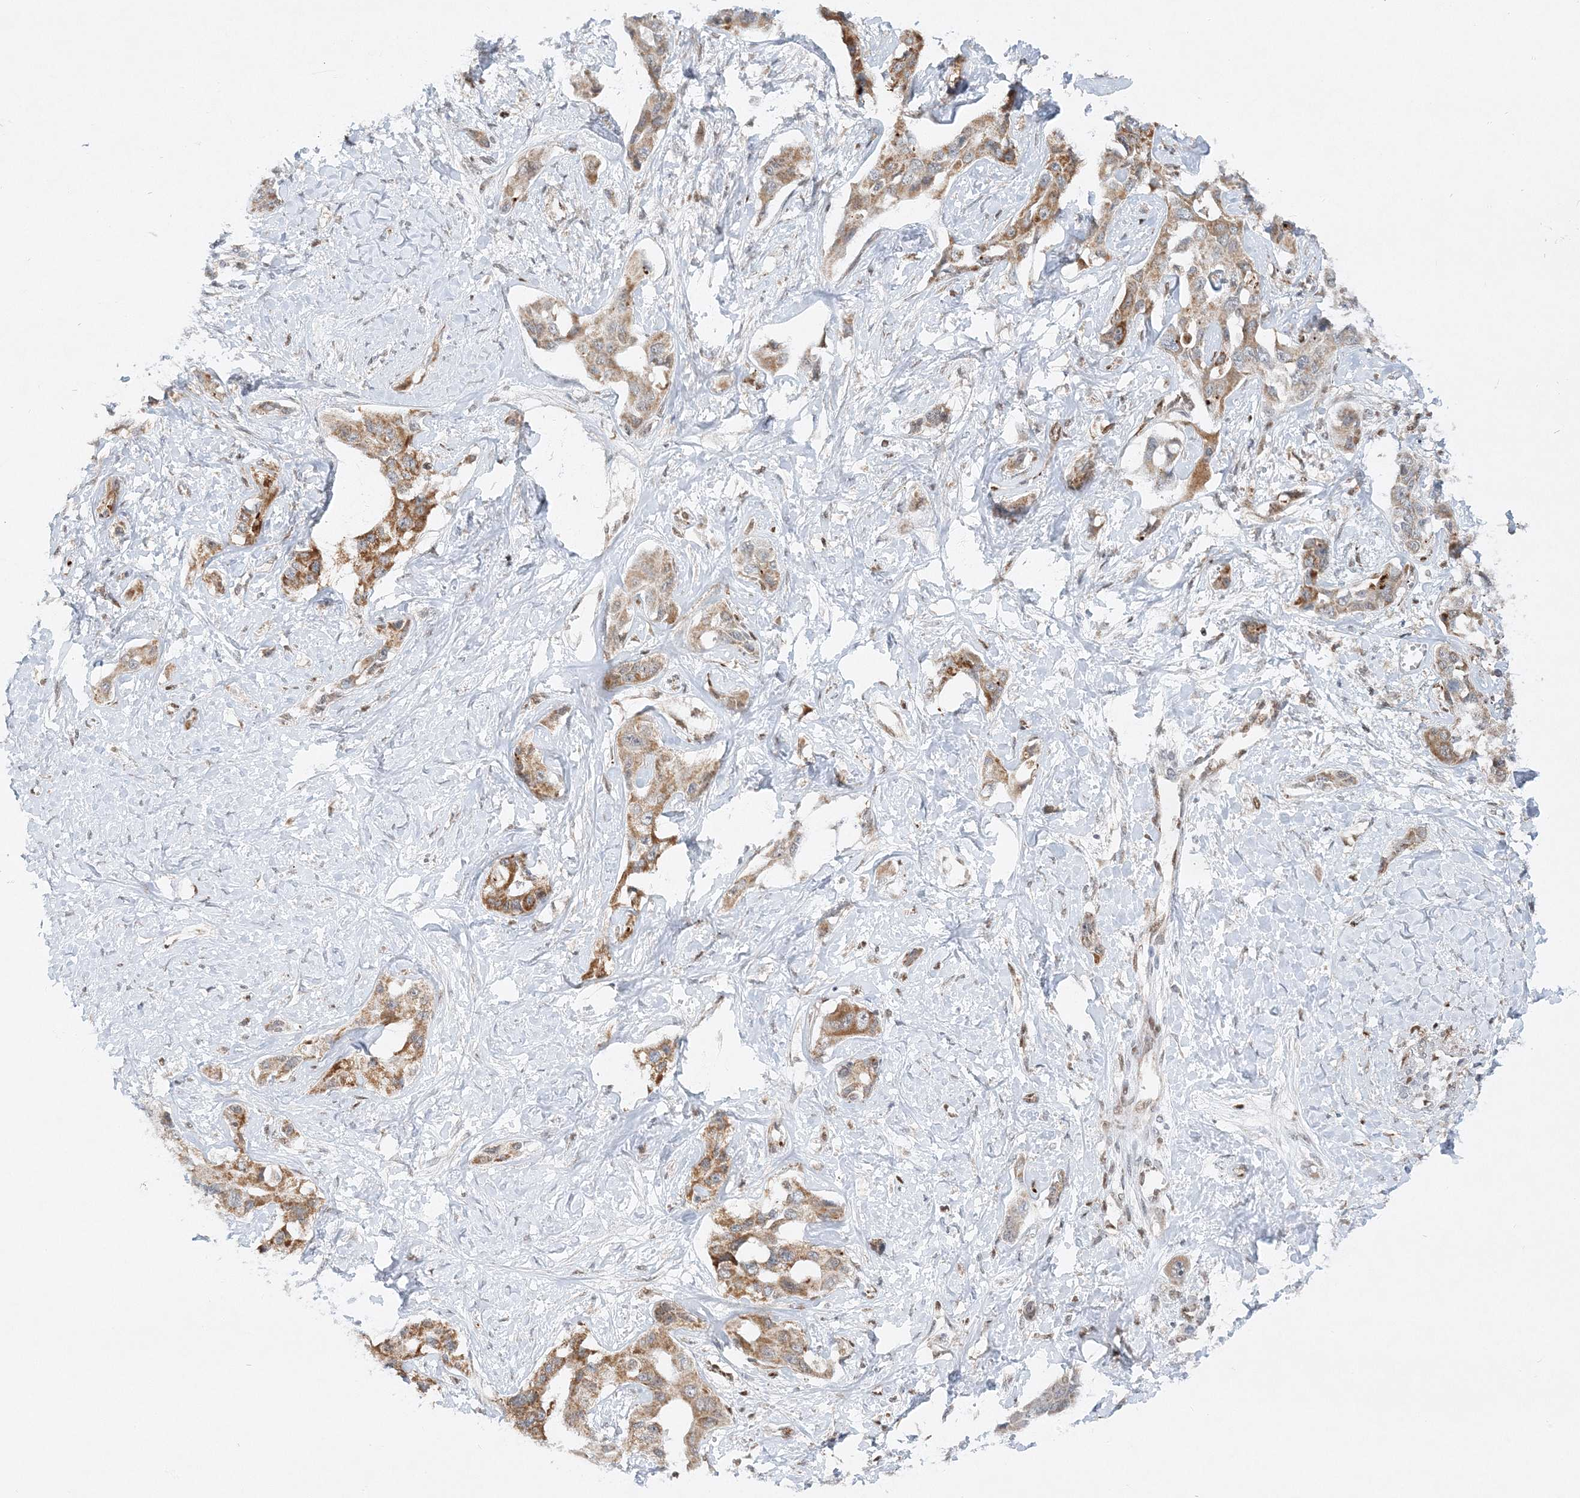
{"staining": {"intensity": "moderate", "quantity": ">75%", "location": "cytoplasmic/membranous"}, "tissue": "liver cancer", "cell_type": "Tumor cells", "image_type": "cancer", "snomed": [{"axis": "morphology", "description": "Cholangiocarcinoma"}, {"axis": "topography", "description": "Liver"}], "caption": "Protein expression analysis of human cholangiocarcinoma (liver) reveals moderate cytoplasmic/membranous staining in approximately >75% of tumor cells.", "gene": "RAB11FIP2", "patient": {"sex": "male", "age": 59}}